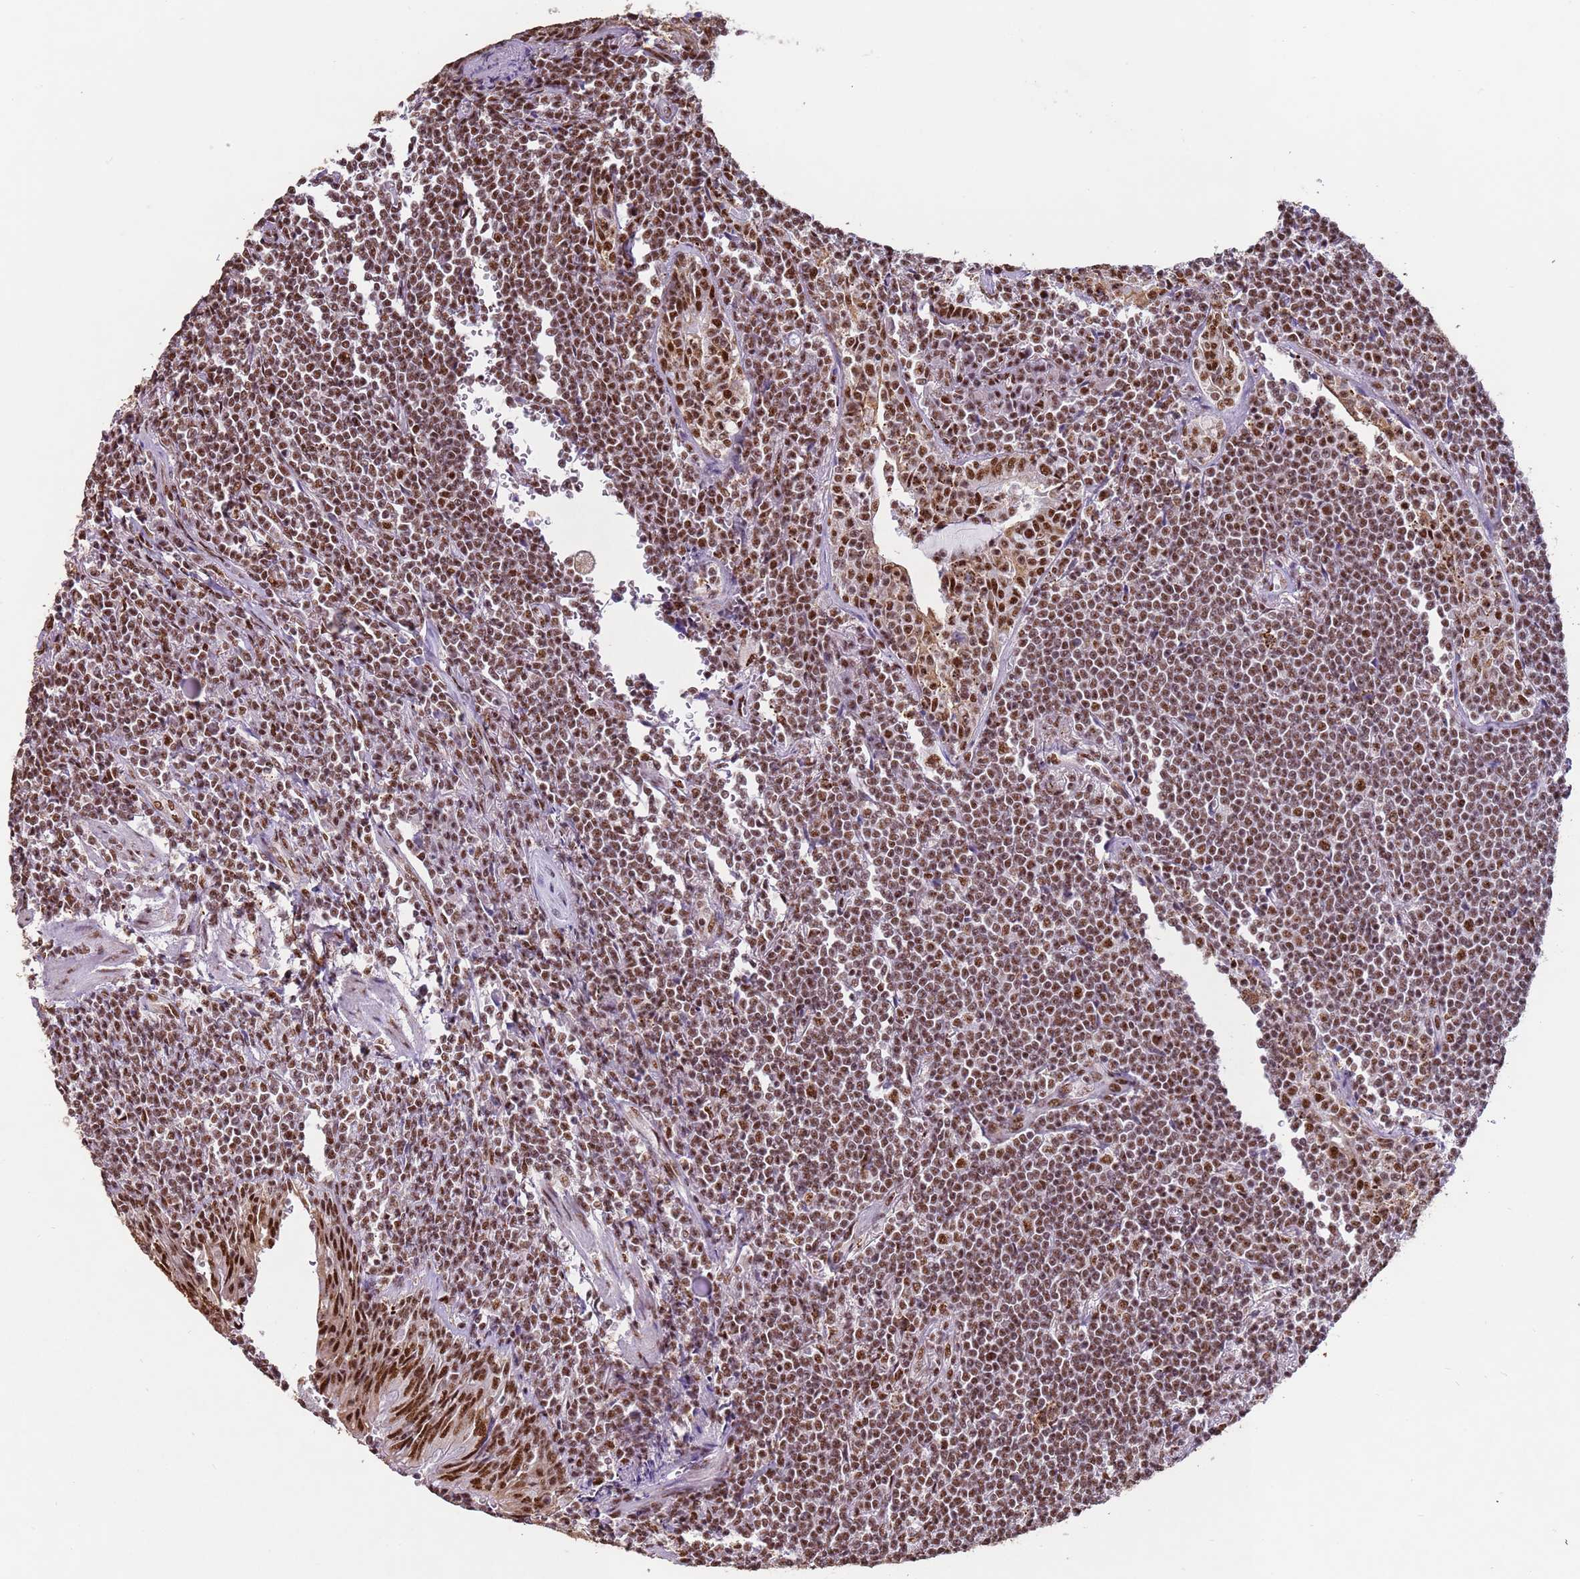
{"staining": {"intensity": "moderate", "quantity": ">75%", "location": "nuclear"}, "tissue": "lymphoma", "cell_type": "Tumor cells", "image_type": "cancer", "snomed": [{"axis": "morphology", "description": "Malignant lymphoma, non-Hodgkin's type, Low grade"}, {"axis": "topography", "description": "Lung"}], "caption": "Tumor cells reveal medium levels of moderate nuclear staining in approximately >75% of cells in lymphoma.", "gene": "ESF1", "patient": {"sex": "female", "age": 71}}